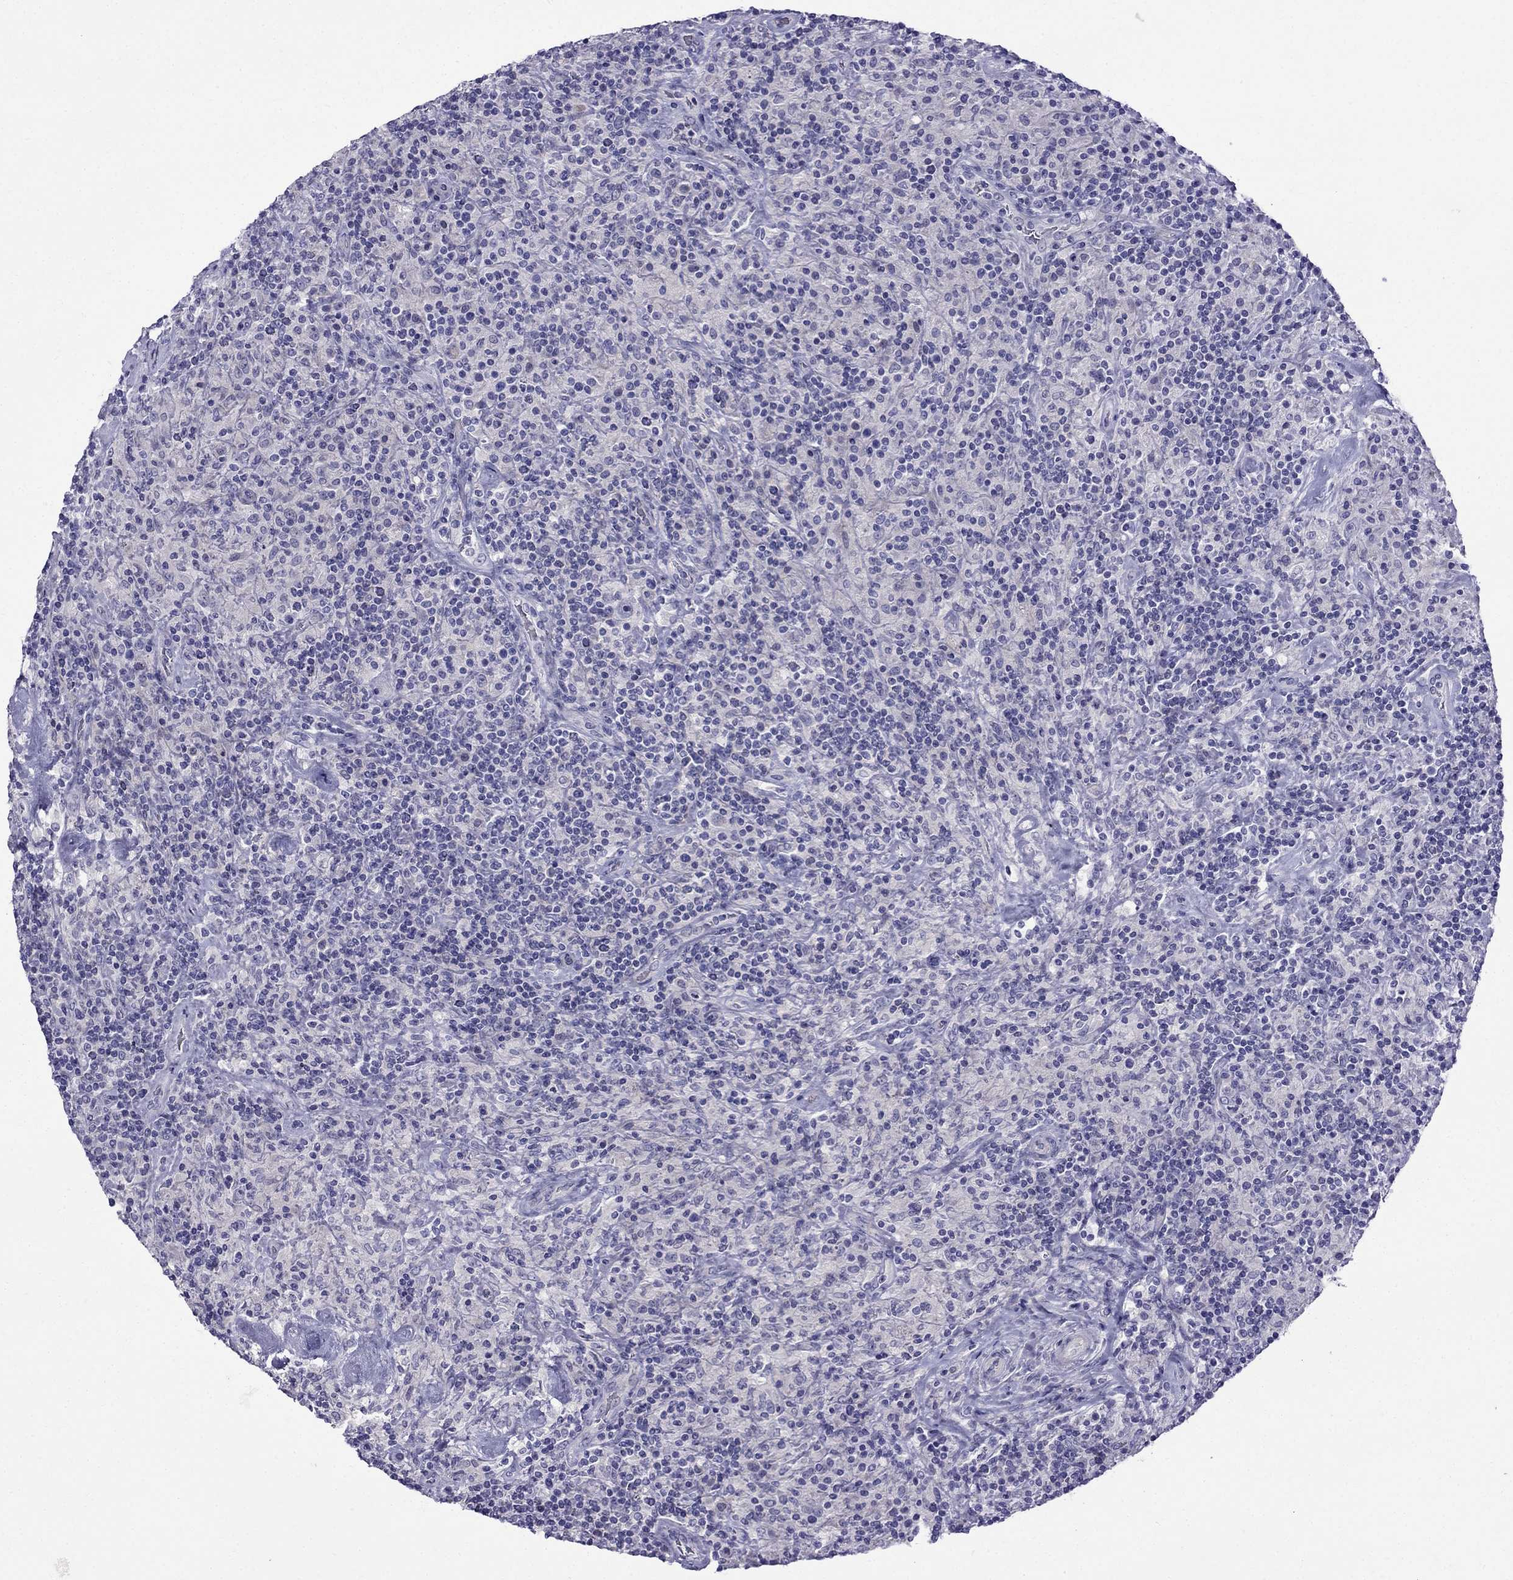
{"staining": {"intensity": "negative", "quantity": "none", "location": "none"}, "tissue": "lymphoma", "cell_type": "Tumor cells", "image_type": "cancer", "snomed": [{"axis": "morphology", "description": "Hodgkin's disease, NOS"}, {"axis": "topography", "description": "Lymph node"}], "caption": "Tumor cells are negative for brown protein staining in lymphoma. (Brightfield microscopy of DAB immunohistochemistry at high magnification).", "gene": "PATE1", "patient": {"sex": "male", "age": 70}}